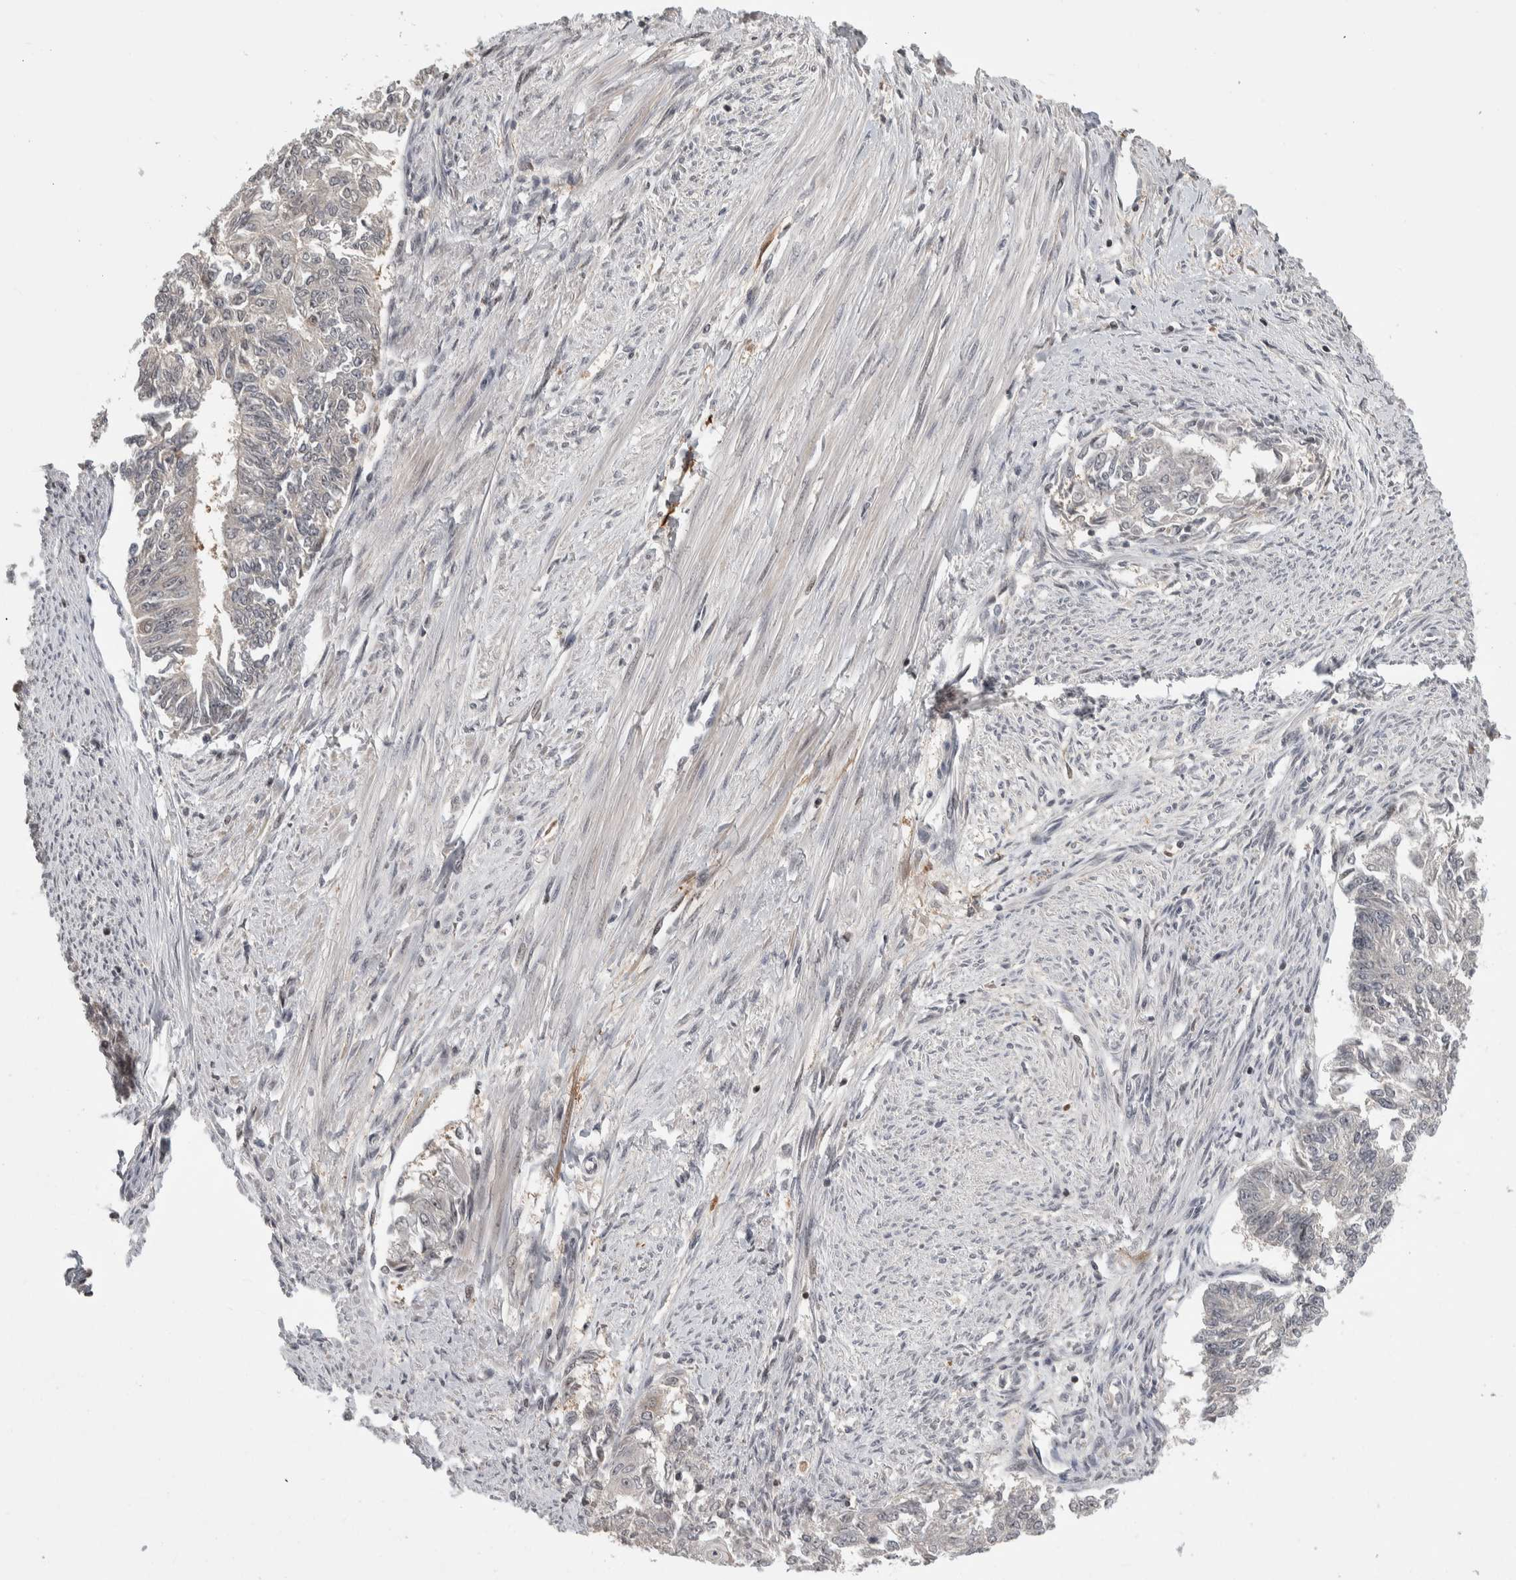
{"staining": {"intensity": "negative", "quantity": "none", "location": "none"}, "tissue": "endometrial cancer", "cell_type": "Tumor cells", "image_type": "cancer", "snomed": [{"axis": "morphology", "description": "Adenocarcinoma, NOS"}, {"axis": "topography", "description": "Endometrium"}], "caption": "An image of endometrial cancer (adenocarcinoma) stained for a protein displays no brown staining in tumor cells.", "gene": "ZSCAN21", "patient": {"sex": "female", "age": 32}}